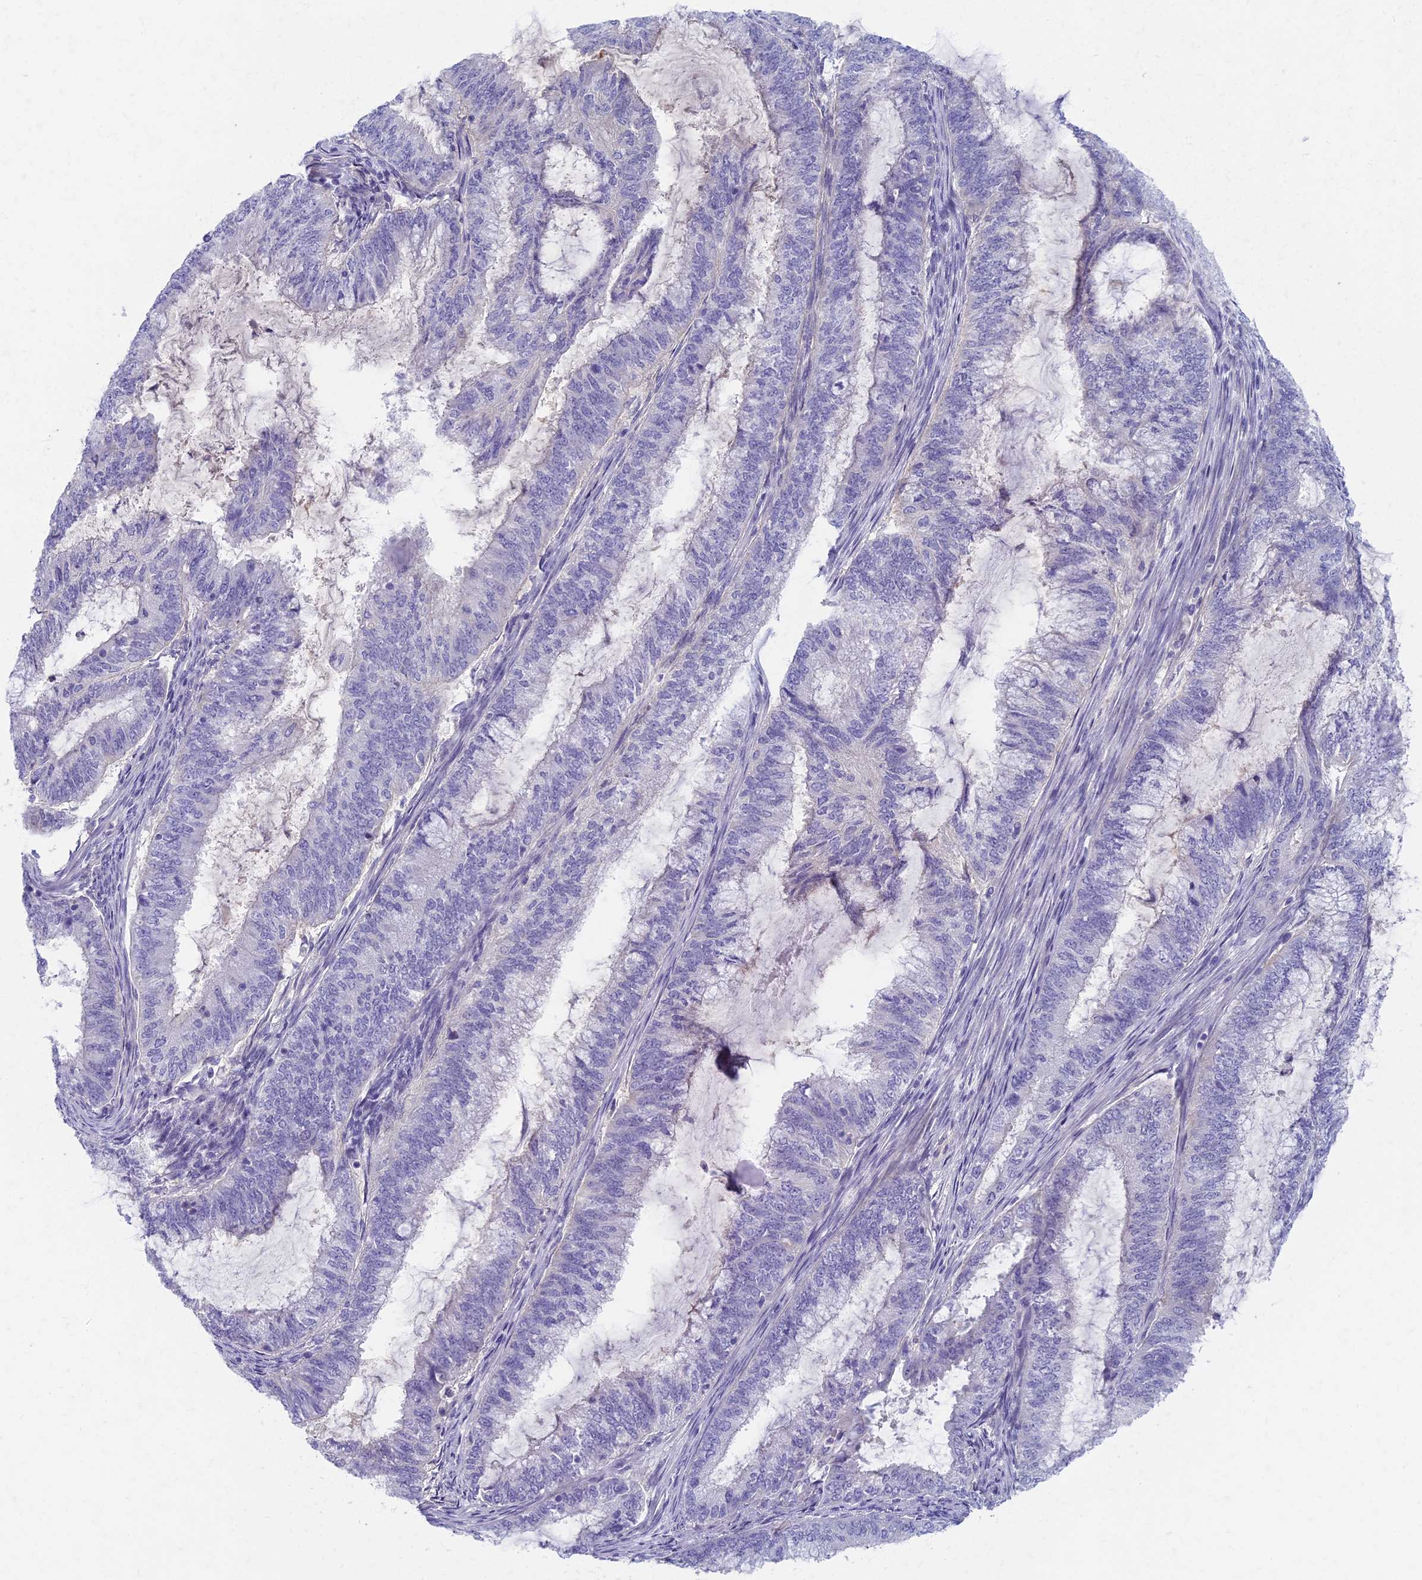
{"staining": {"intensity": "negative", "quantity": "none", "location": "none"}, "tissue": "endometrial cancer", "cell_type": "Tumor cells", "image_type": "cancer", "snomed": [{"axis": "morphology", "description": "Adenocarcinoma, NOS"}, {"axis": "topography", "description": "Endometrium"}], "caption": "Immunohistochemistry image of neoplastic tissue: adenocarcinoma (endometrial) stained with DAB (3,3'-diaminobenzidine) shows no significant protein positivity in tumor cells. The staining was performed using DAB to visualize the protein expression in brown, while the nuclei were stained in blue with hematoxylin (Magnification: 20x).", "gene": "AP4E1", "patient": {"sex": "female", "age": 51}}